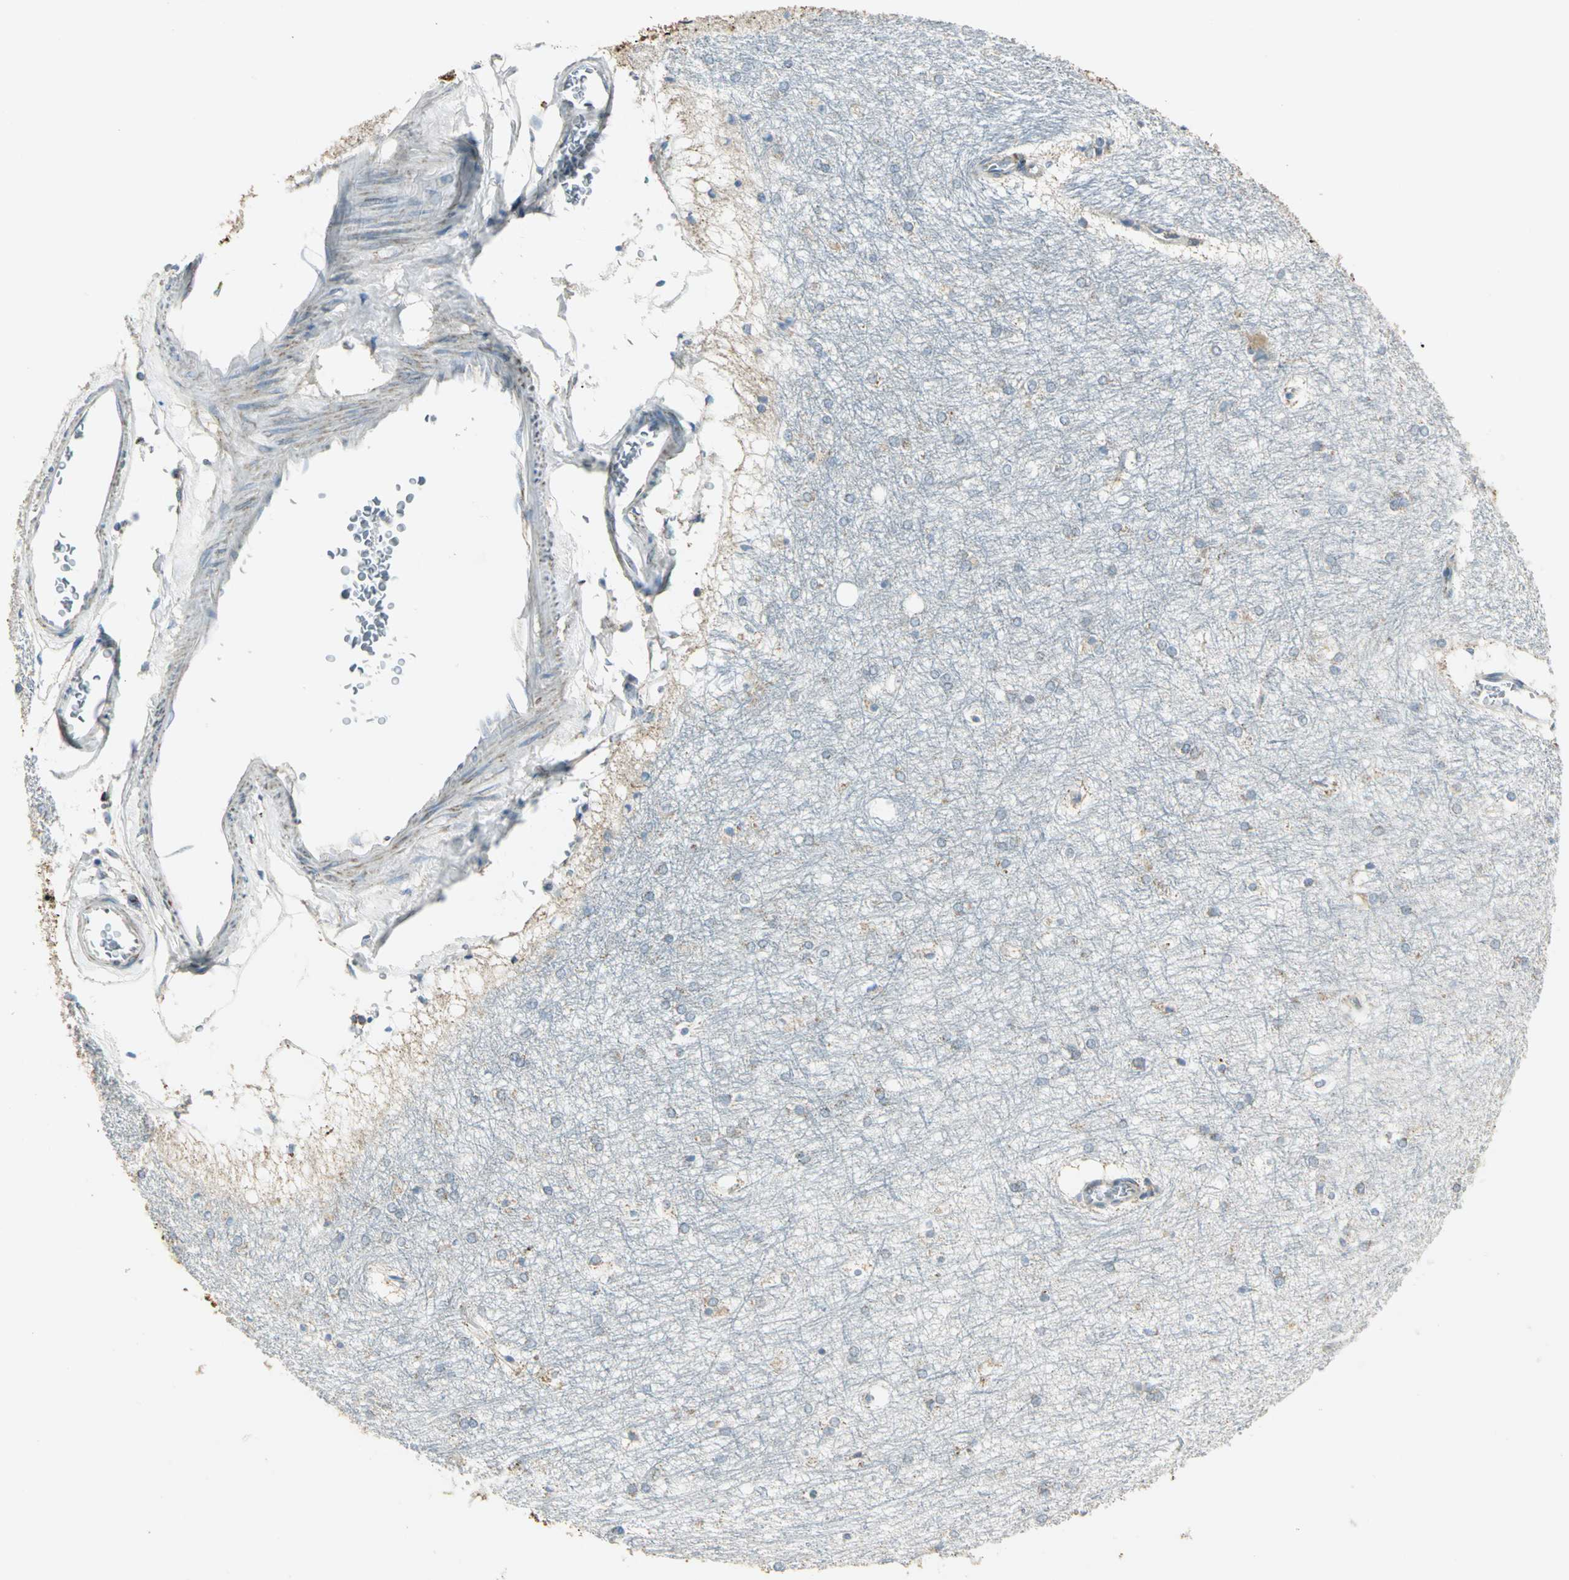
{"staining": {"intensity": "weak", "quantity": "25%-75%", "location": "cytoplasmic/membranous"}, "tissue": "hippocampus", "cell_type": "Glial cells", "image_type": "normal", "snomed": [{"axis": "morphology", "description": "Normal tissue, NOS"}, {"axis": "topography", "description": "Hippocampus"}], "caption": "Brown immunohistochemical staining in benign human hippocampus demonstrates weak cytoplasmic/membranous positivity in about 25%-75% of glial cells. The protein of interest is shown in brown color, while the nuclei are stained blue.", "gene": "ACADM", "patient": {"sex": "female", "age": 19}}